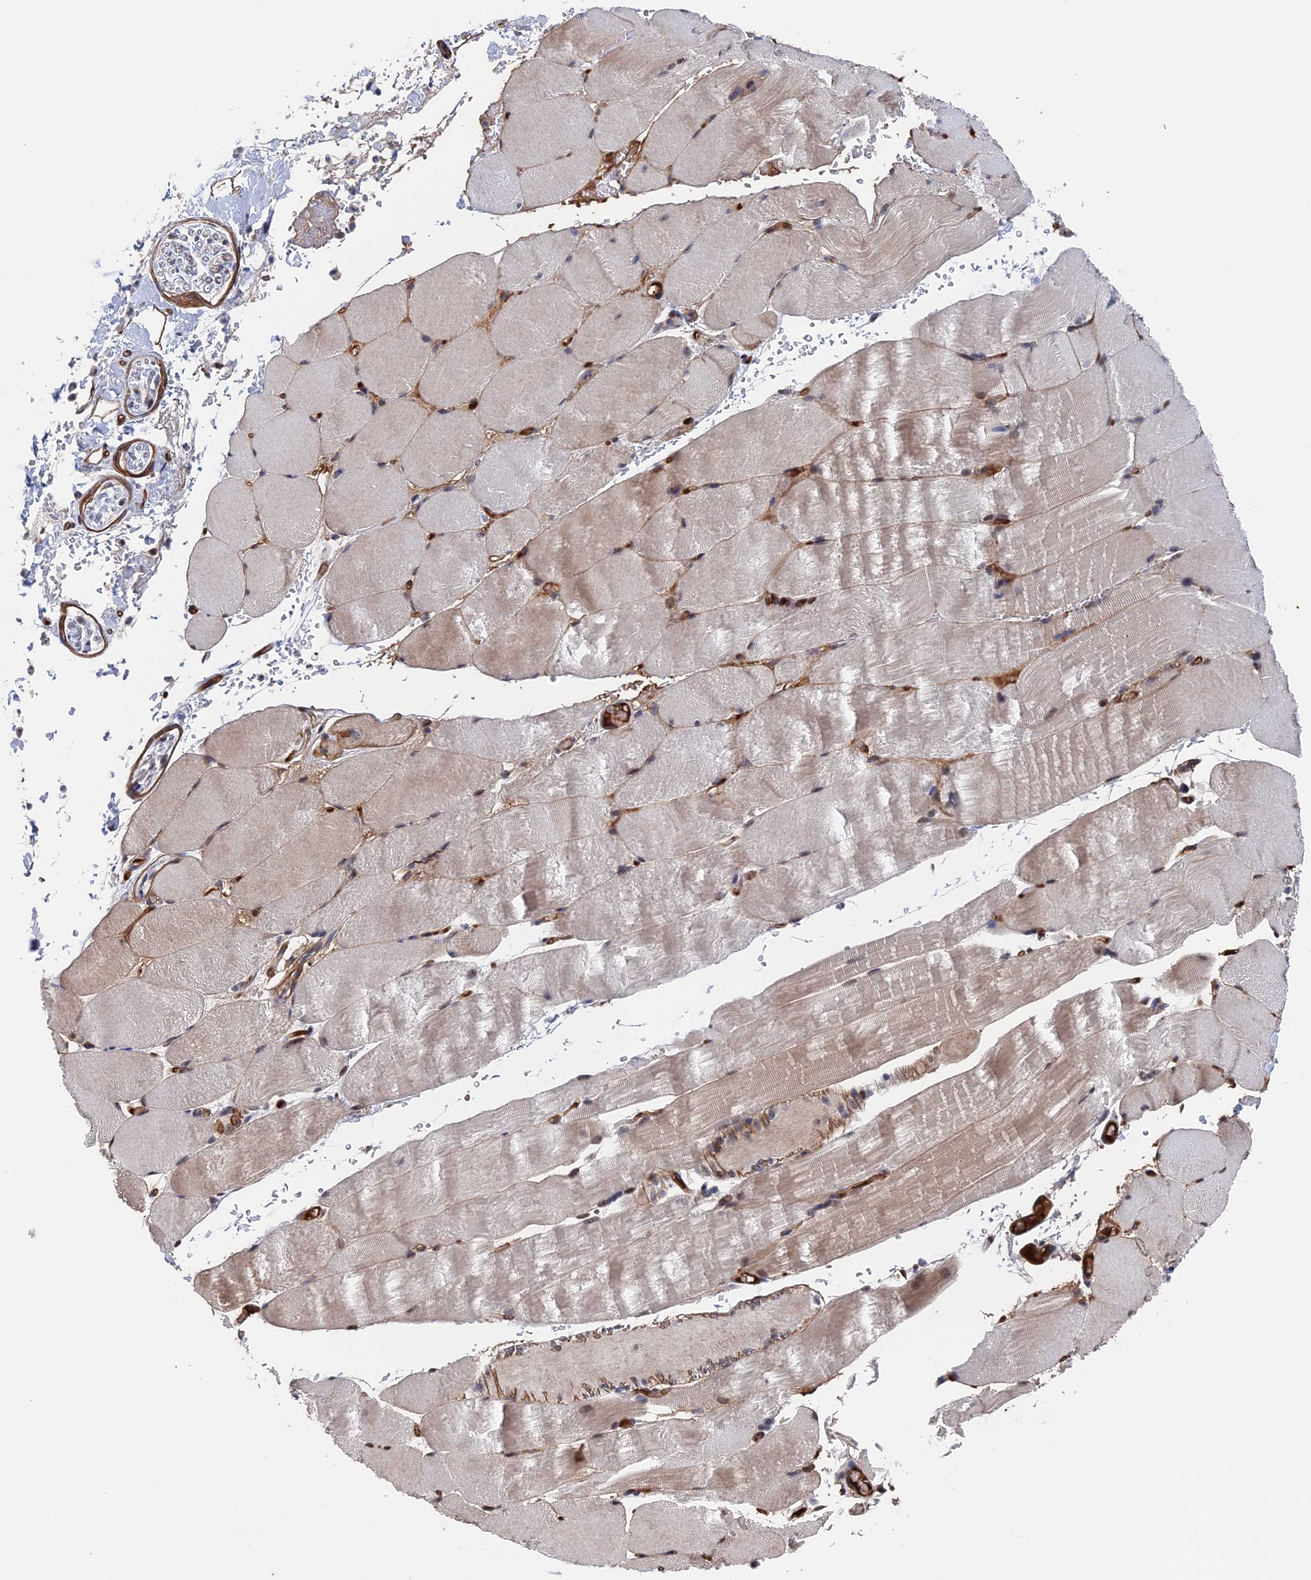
{"staining": {"intensity": "moderate", "quantity": "<25%", "location": "cytoplasmic/membranous"}, "tissue": "skeletal muscle", "cell_type": "Myocytes", "image_type": "normal", "snomed": [{"axis": "morphology", "description": "Normal tissue, NOS"}, {"axis": "topography", "description": "Skeletal muscle"}, {"axis": "topography", "description": "Parathyroid gland"}], "caption": "Myocytes display low levels of moderate cytoplasmic/membranous expression in approximately <25% of cells in unremarkable human skeletal muscle. (Brightfield microscopy of DAB IHC at high magnification).", "gene": "RPUSD1", "patient": {"sex": "female", "age": 37}}